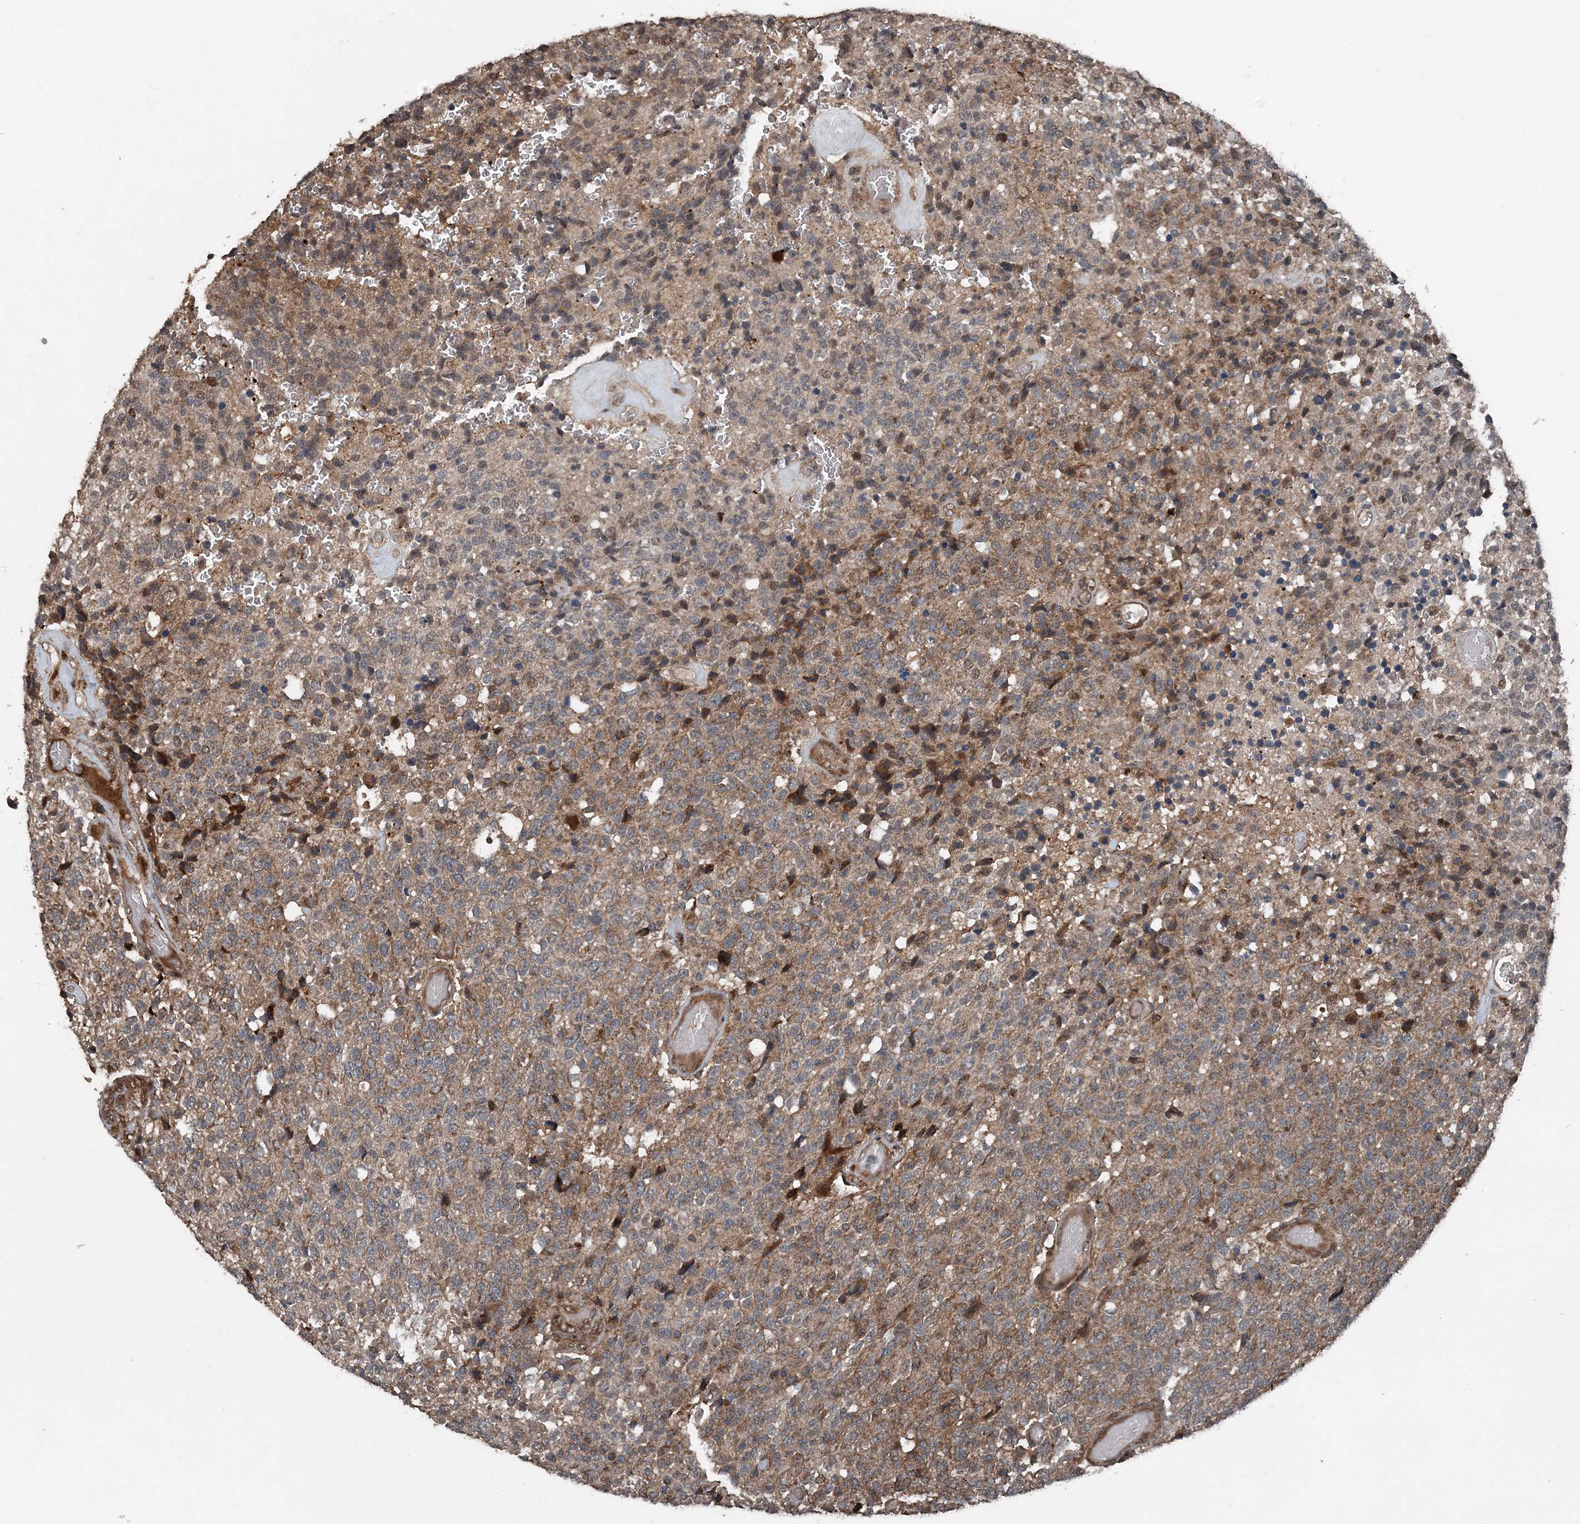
{"staining": {"intensity": "moderate", "quantity": "25%-75%", "location": "cytoplasmic/membranous"}, "tissue": "glioma", "cell_type": "Tumor cells", "image_type": "cancer", "snomed": [{"axis": "morphology", "description": "Glioma, malignant, High grade"}, {"axis": "topography", "description": "pancreas cauda"}], "caption": "Human malignant glioma (high-grade) stained with a brown dye reveals moderate cytoplasmic/membranous positive positivity in approximately 25%-75% of tumor cells.", "gene": "CFL1", "patient": {"sex": "male", "age": 60}}